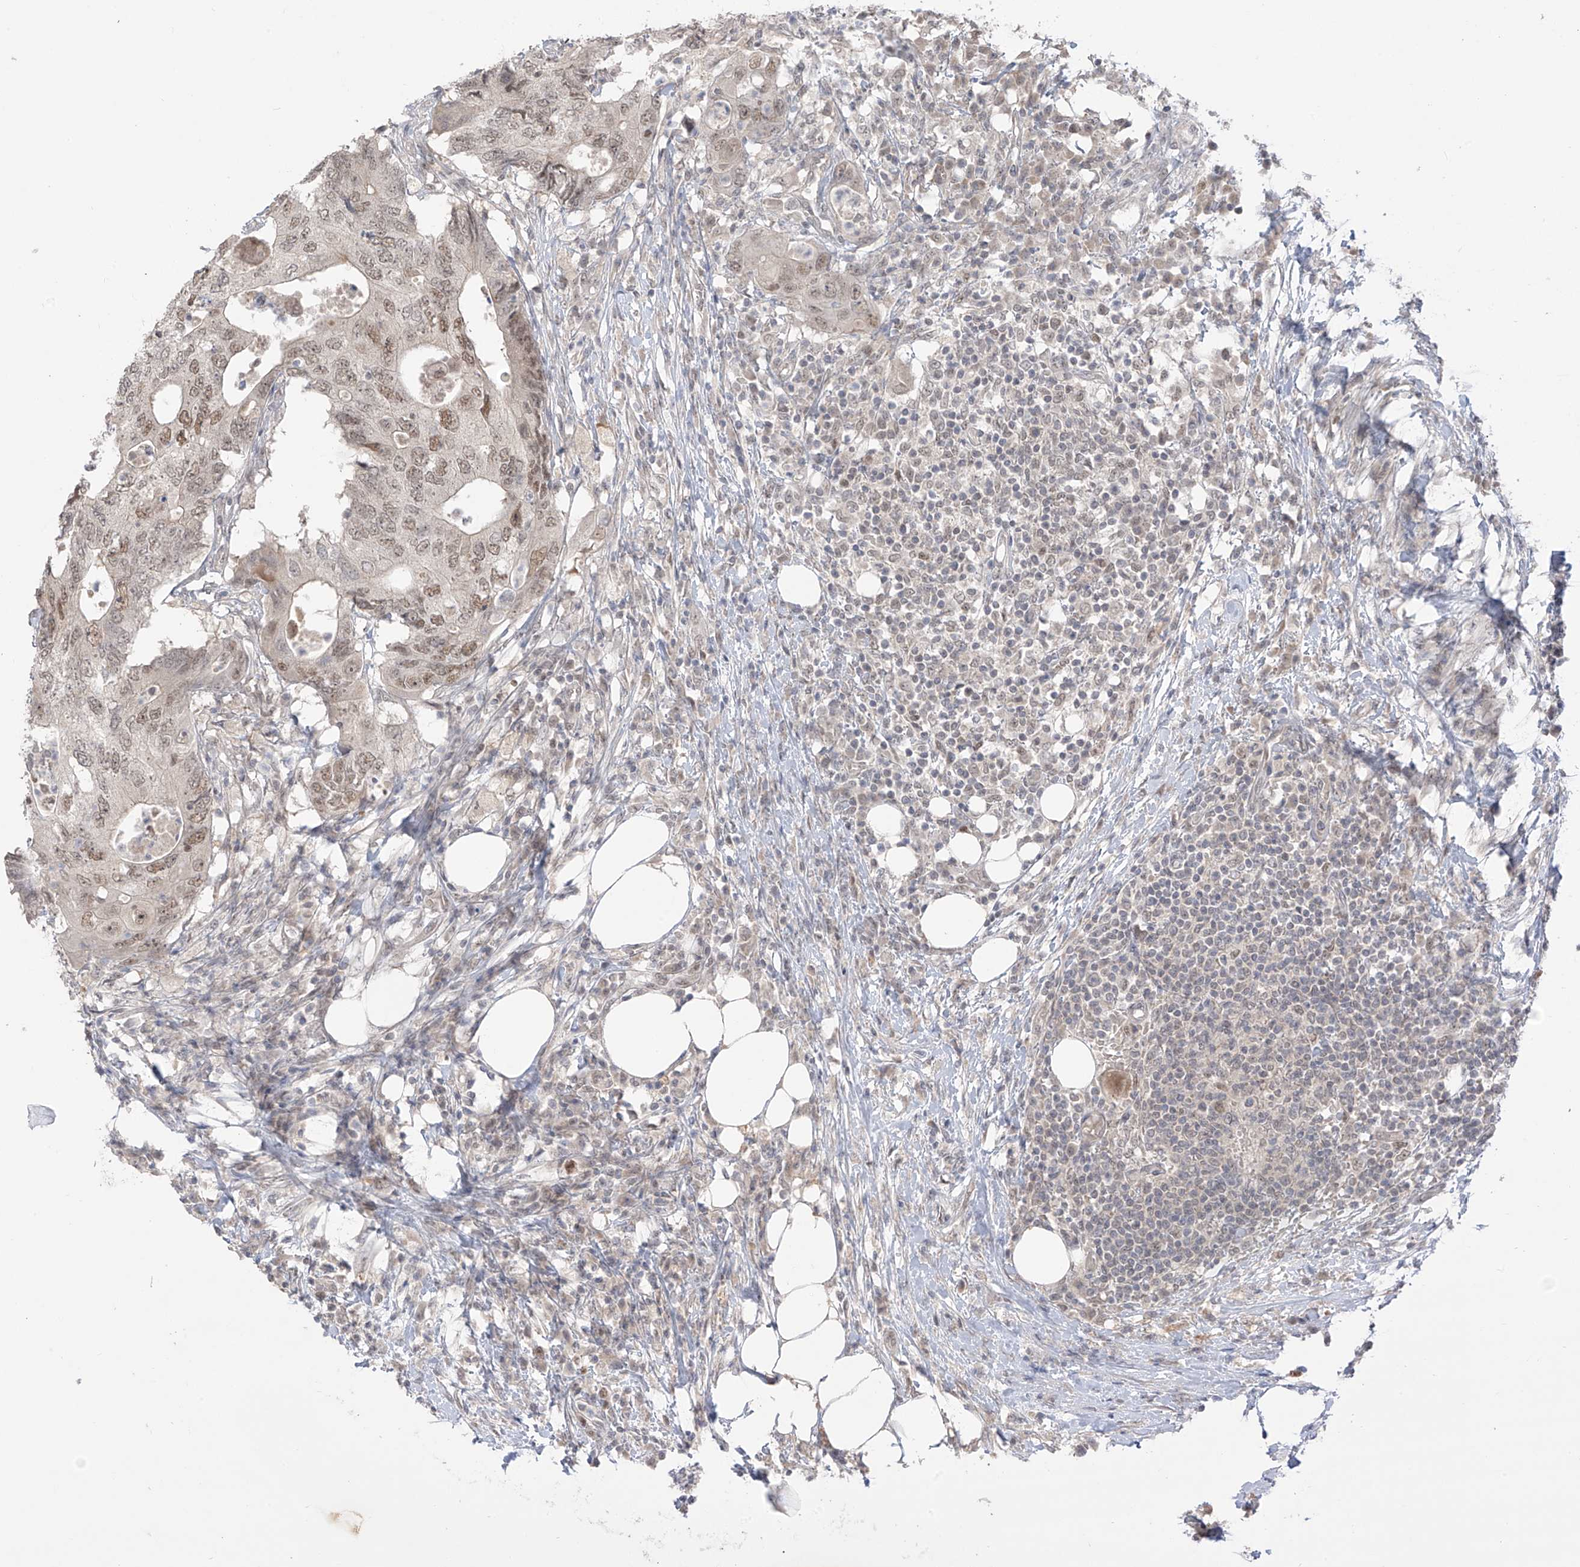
{"staining": {"intensity": "weak", "quantity": ">75%", "location": "nuclear"}, "tissue": "colorectal cancer", "cell_type": "Tumor cells", "image_type": "cancer", "snomed": [{"axis": "morphology", "description": "Adenocarcinoma, NOS"}, {"axis": "topography", "description": "Colon"}], "caption": "Protein staining of colorectal cancer tissue displays weak nuclear positivity in approximately >75% of tumor cells.", "gene": "OGT", "patient": {"sex": "male", "age": 71}}